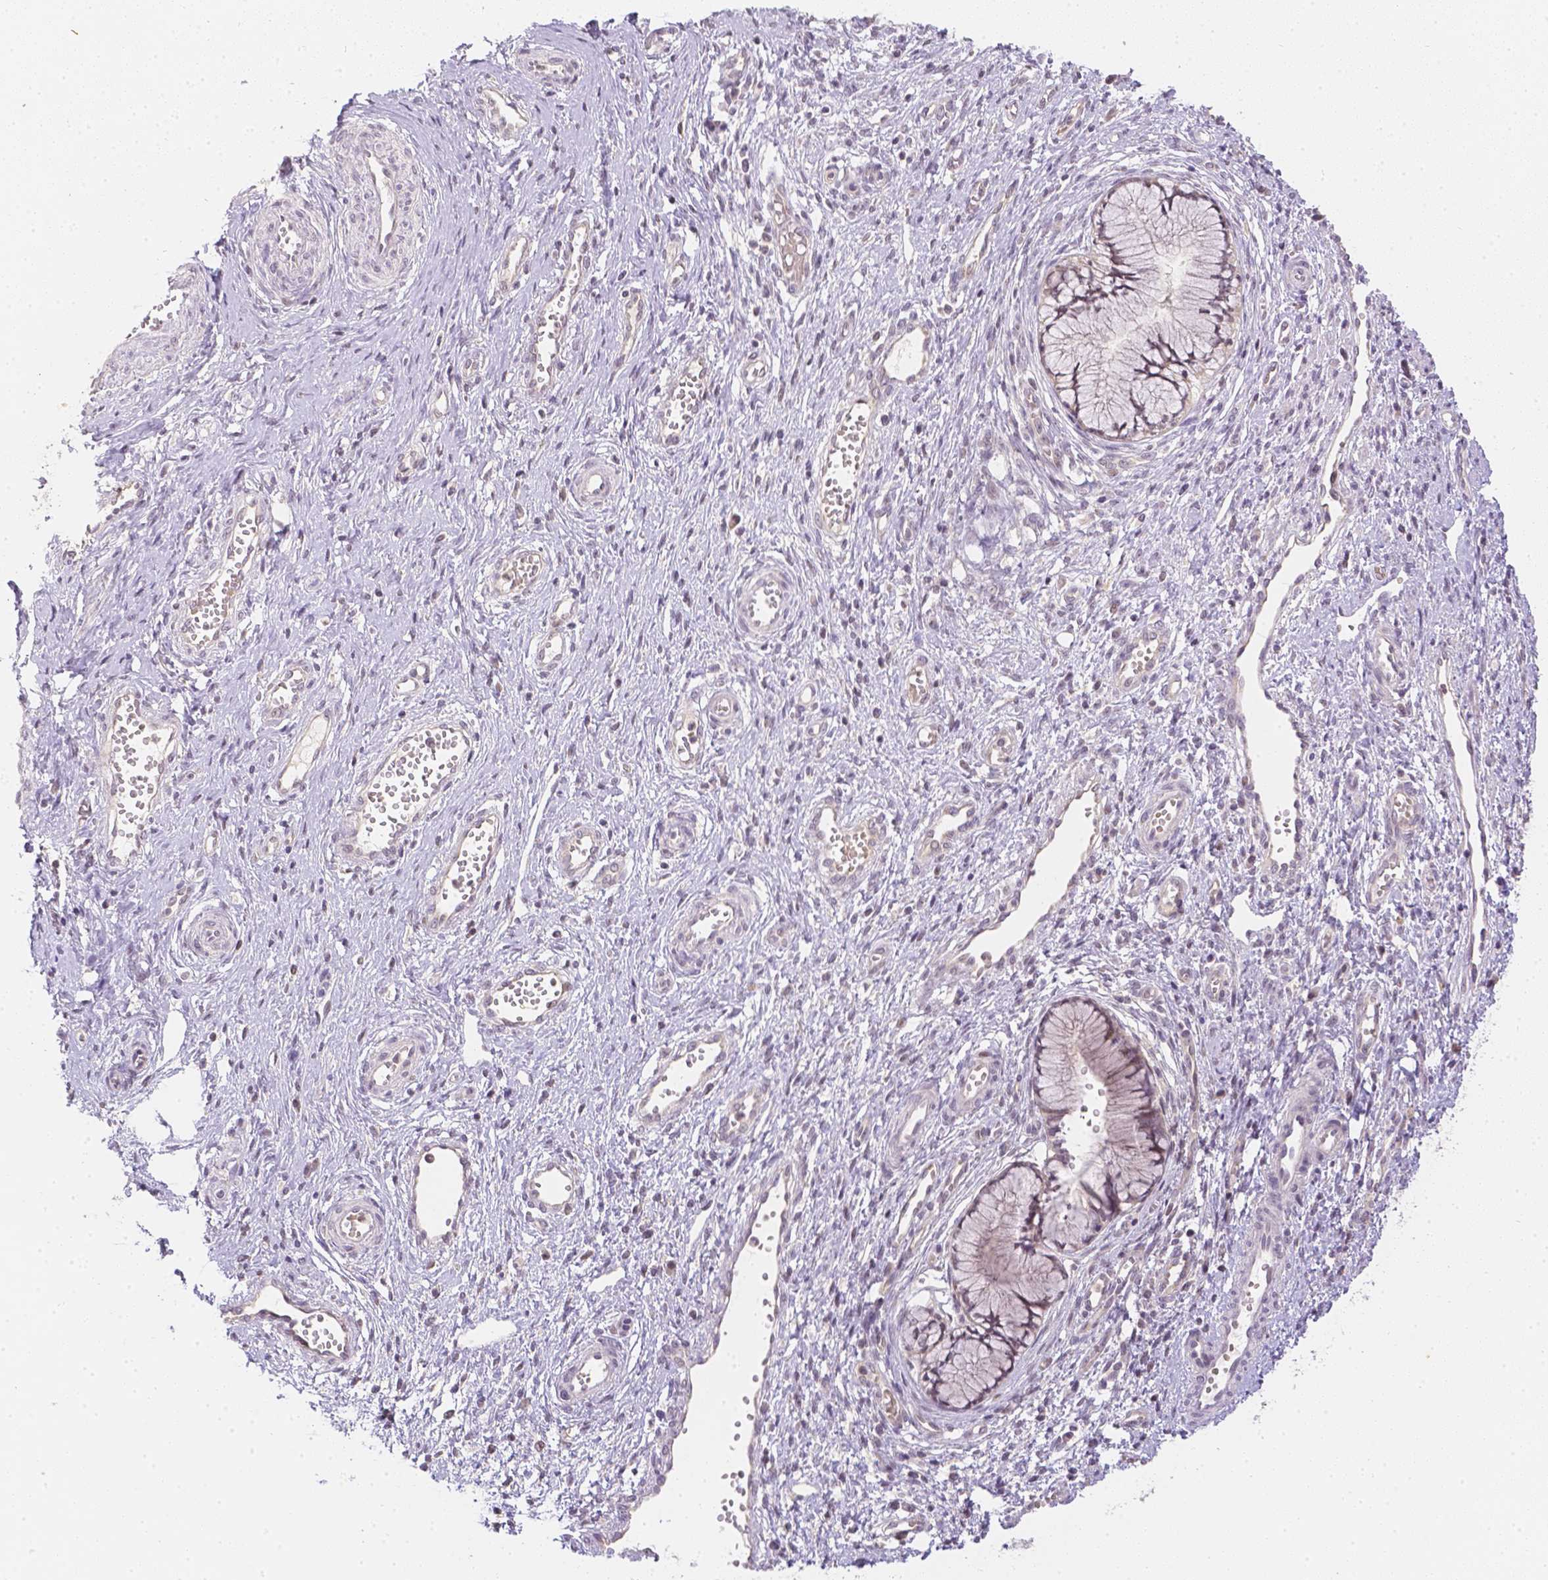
{"staining": {"intensity": "weak", "quantity": "25%-75%", "location": "nuclear"}, "tissue": "cervical cancer", "cell_type": "Tumor cells", "image_type": "cancer", "snomed": [{"axis": "morphology", "description": "Adenocarcinoma, NOS"}, {"axis": "topography", "description": "Cervix"}], "caption": "Protein staining of cervical cancer tissue reveals weak nuclear expression in approximately 25%-75% of tumor cells.", "gene": "ZNF280B", "patient": {"sex": "female", "age": 34}}